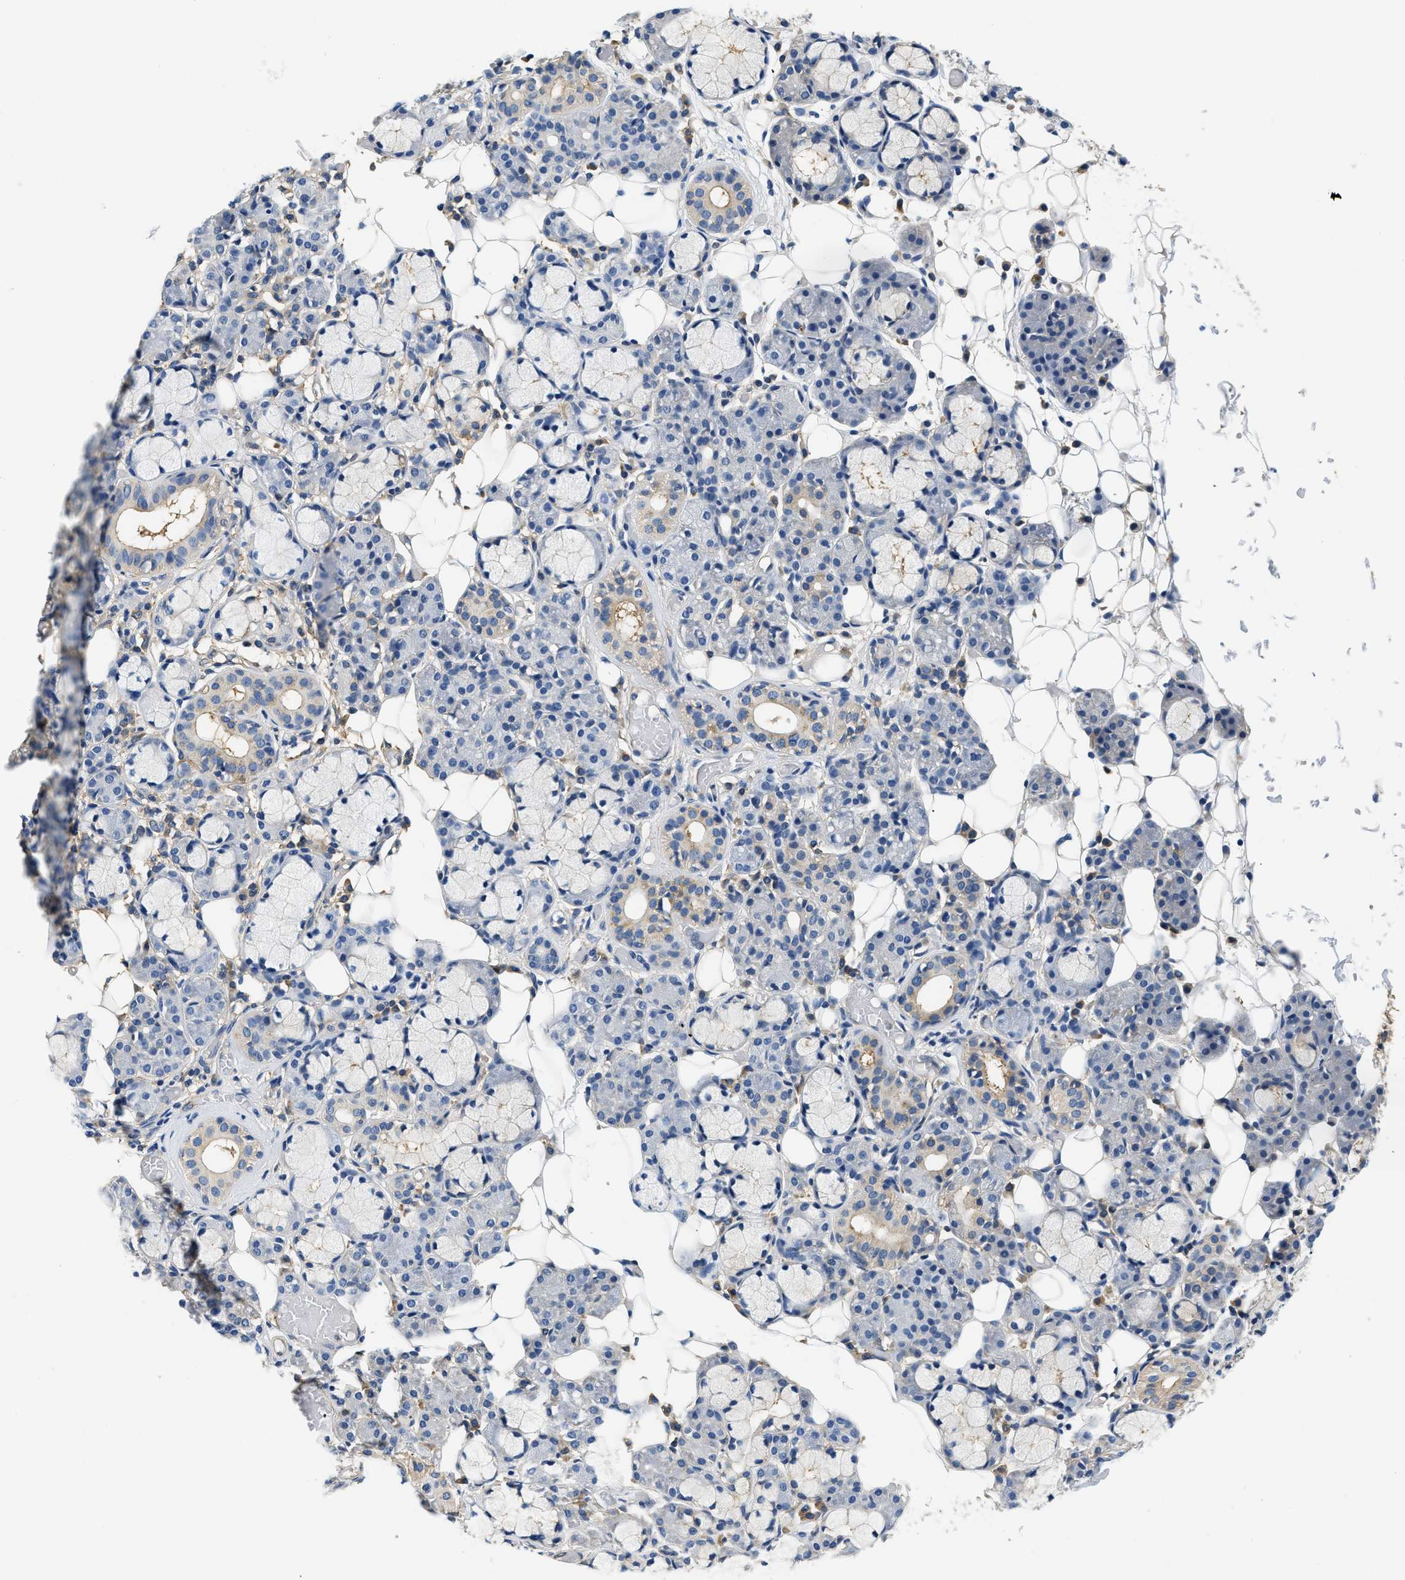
{"staining": {"intensity": "negative", "quantity": "none", "location": "none"}, "tissue": "salivary gland", "cell_type": "Glandular cells", "image_type": "normal", "snomed": [{"axis": "morphology", "description": "Normal tissue, NOS"}, {"axis": "topography", "description": "Salivary gland"}], "caption": "DAB immunohistochemical staining of benign salivary gland displays no significant expression in glandular cells. (Stains: DAB (3,3'-diaminobenzidine) IHC with hematoxylin counter stain, Microscopy: brightfield microscopy at high magnification).", "gene": "PPP2R1B", "patient": {"sex": "male", "age": 63}}